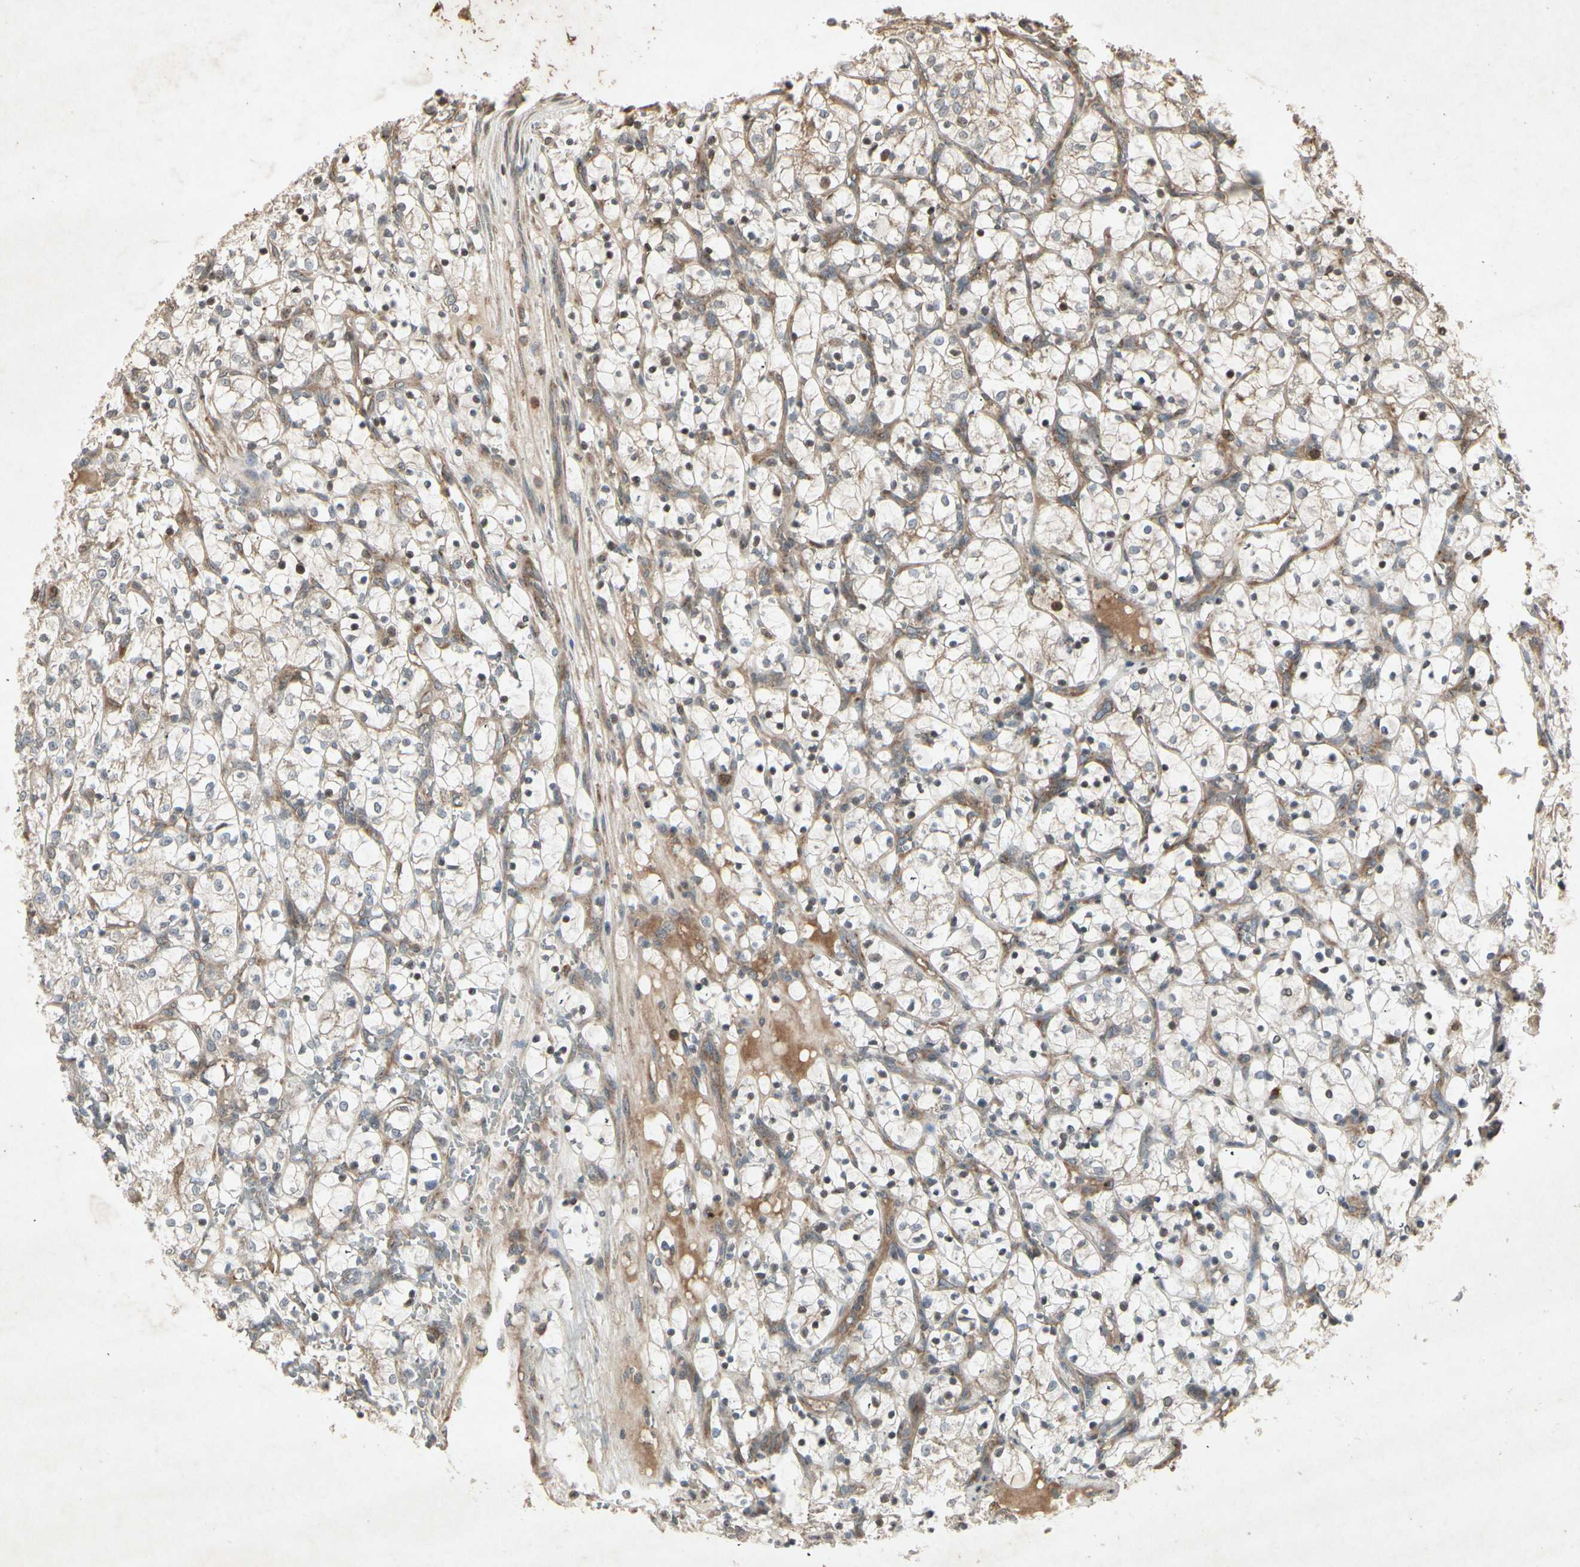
{"staining": {"intensity": "negative", "quantity": "none", "location": "none"}, "tissue": "renal cancer", "cell_type": "Tumor cells", "image_type": "cancer", "snomed": [{"axis": "morphology", "description": "Adenocarcinoma, NOS"}, {"axis": "topography", "description": "Kidney"}], "caption": "A high-resolution photomicrograph shows IHC staining of adenocarcinoma (renal), which reveals no significant positivity in tumor cells. (Brightfield microscopy of DAB (3,3'-diaminobenzidine) IHC at high magnification).", "gene": "TEK", "patient": {"sex": "female", "age": 69}}